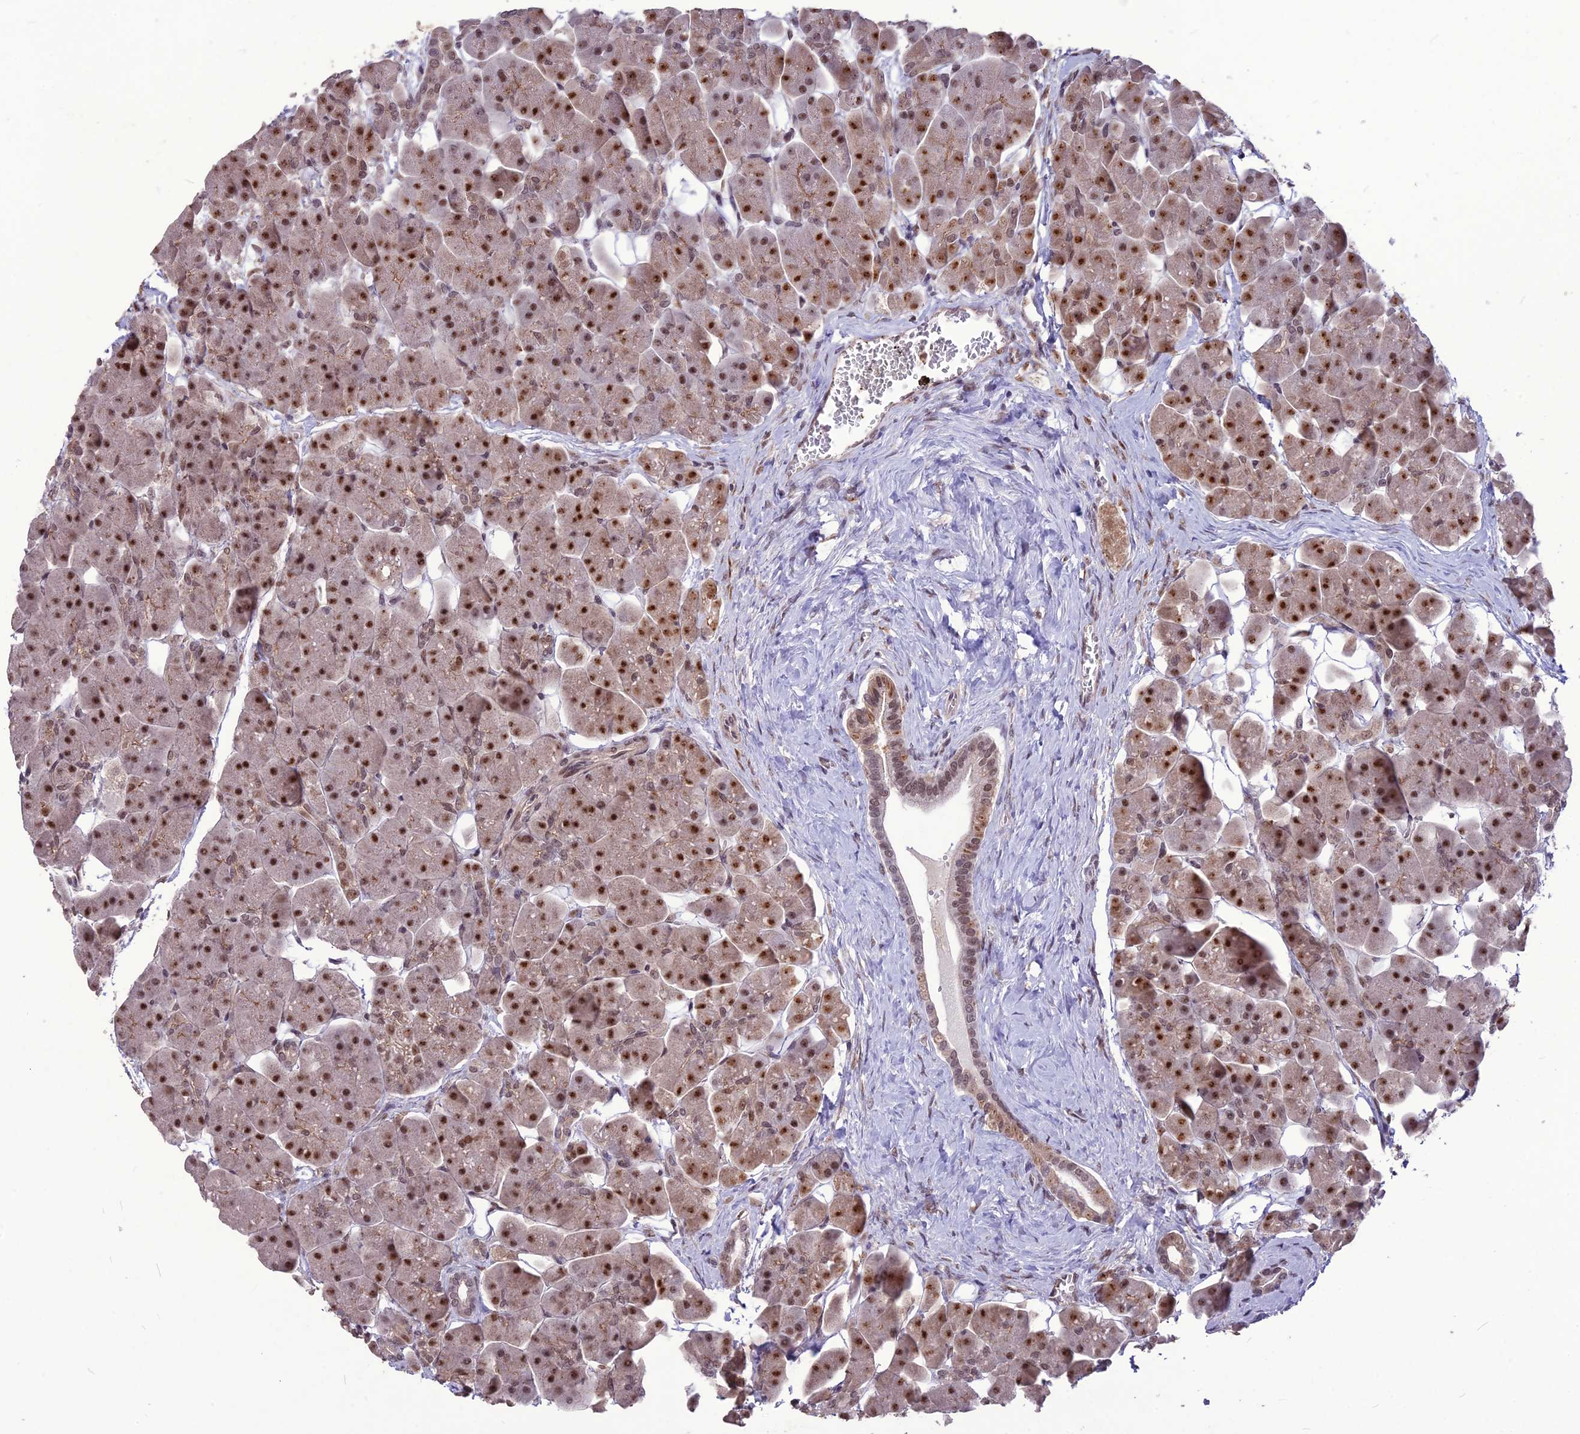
{"staining": {"intensity": "moderate", "quantity": ">75%", "location": "nuclear"}, "tissue": "pancreas", "cell_type": "Exocrine glandular cells", "image_type": "normal", "snomed": [{"axis": "morphology", "description": "Normal tissue, NOS"}, {"axis": "topography", "description": "Pancreas"}], "caption": "This photomicrograph displays benign pancreas stained with immunohistochemistry to label a protein in brown. The nuclear of exocrine glandular cells show moderate positivity for the protein. Nuclei are counter-stained blue.", "gene": "DIS3", "patient": {"sex": "male", "age": 66}}